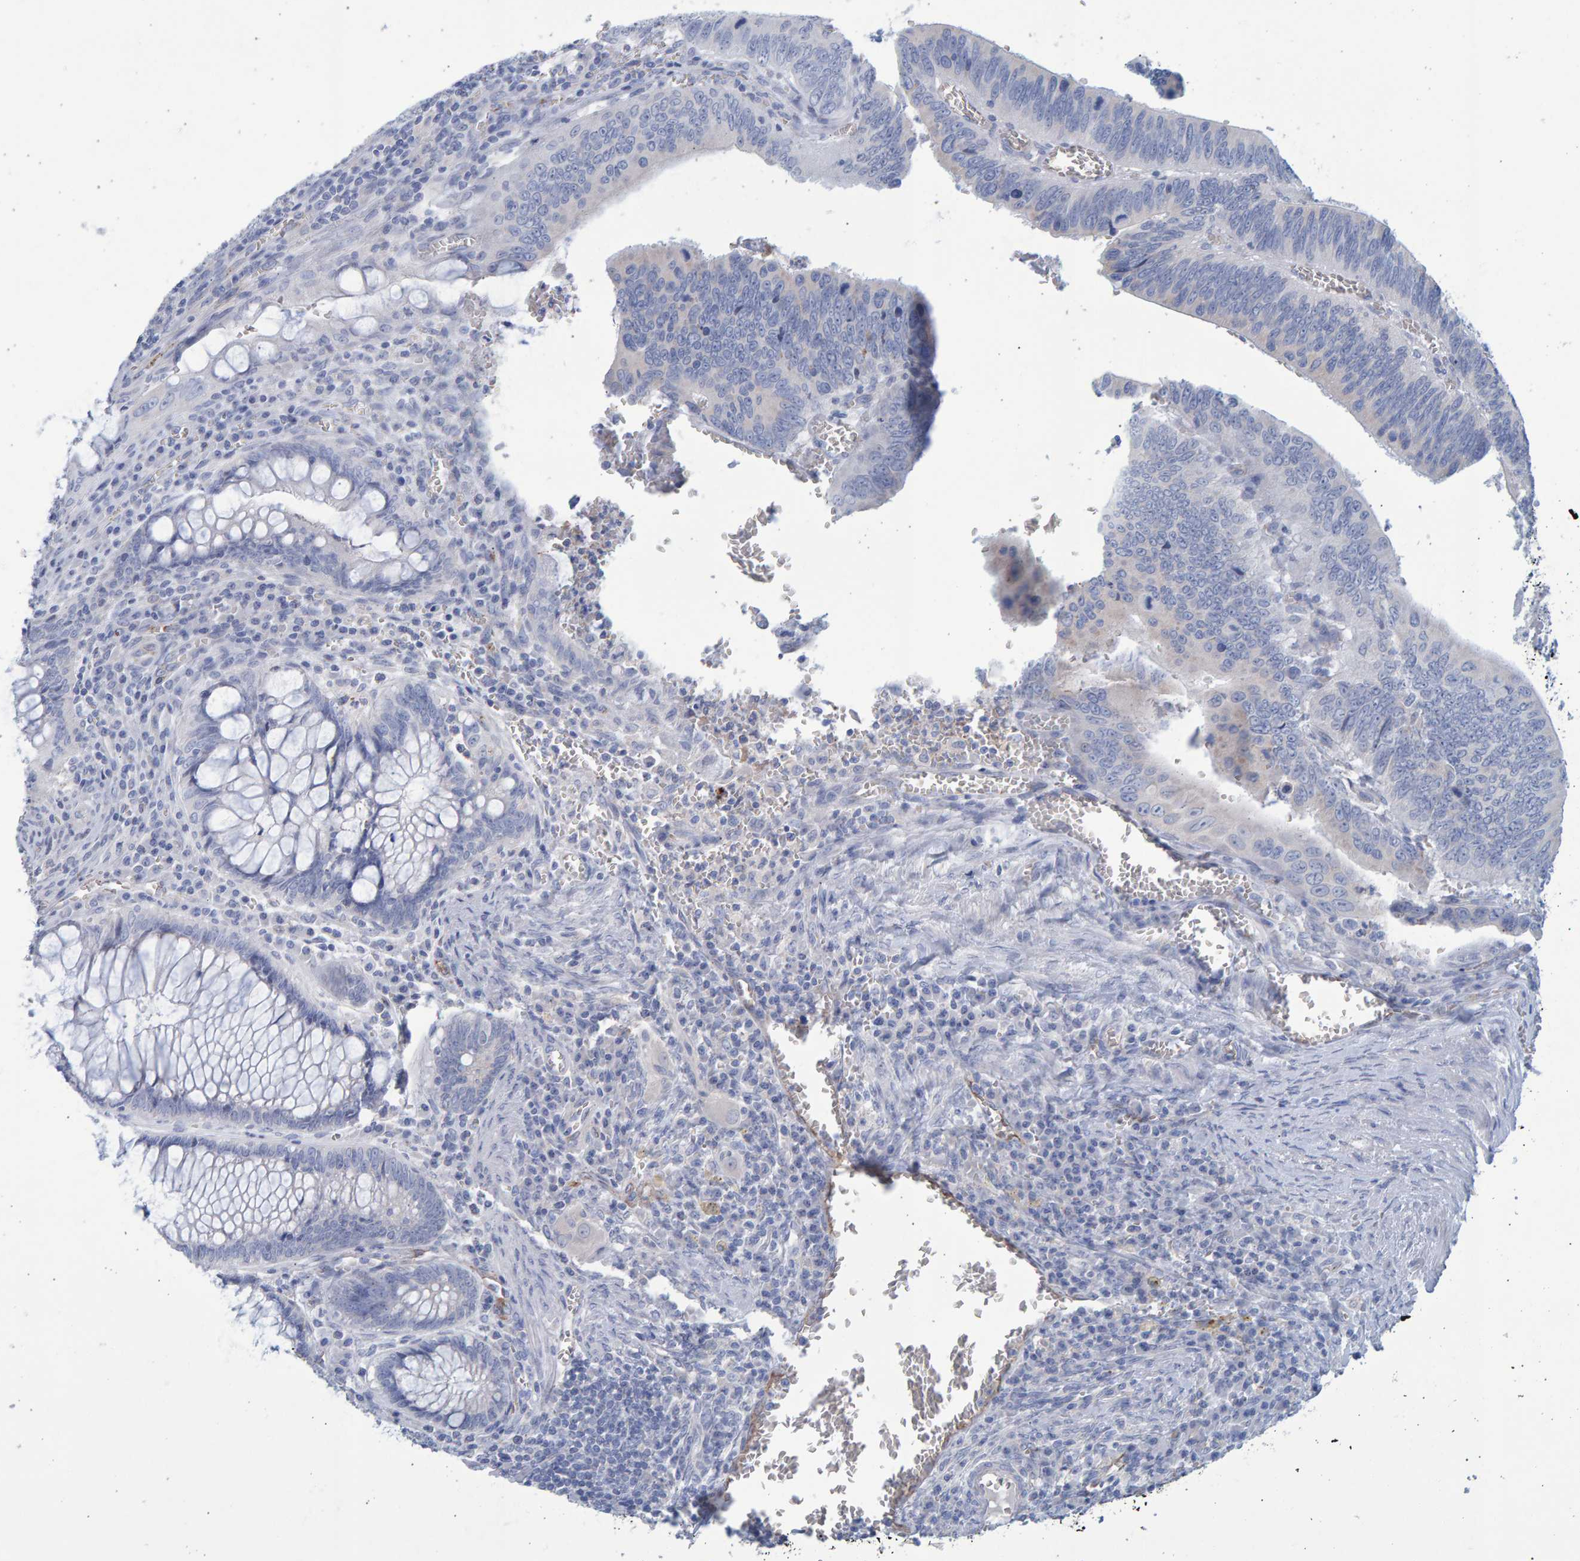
{"staining": {"intensity": "negative", "quantity": "none", "location": "none"}, "tissue": "colorectal cancer", "cell_type": "Tumor cells", "image_type": "cancer", "snomed": [{"axis": "morphology", "description": "Inflammation, NOS"}, {"axis": "morphology", "description": "Adenocarcinoma, NOS"}, {"axis": "topography", "description": "Colon"}], "caption": "An image of human colorectal cancer is negative for staining in tumor cells. (DAB IHC visualized using brightfield microscopy, high magnification).", "gene": "SLC34A3", "patient": {"sex": "male", "age": 72}}